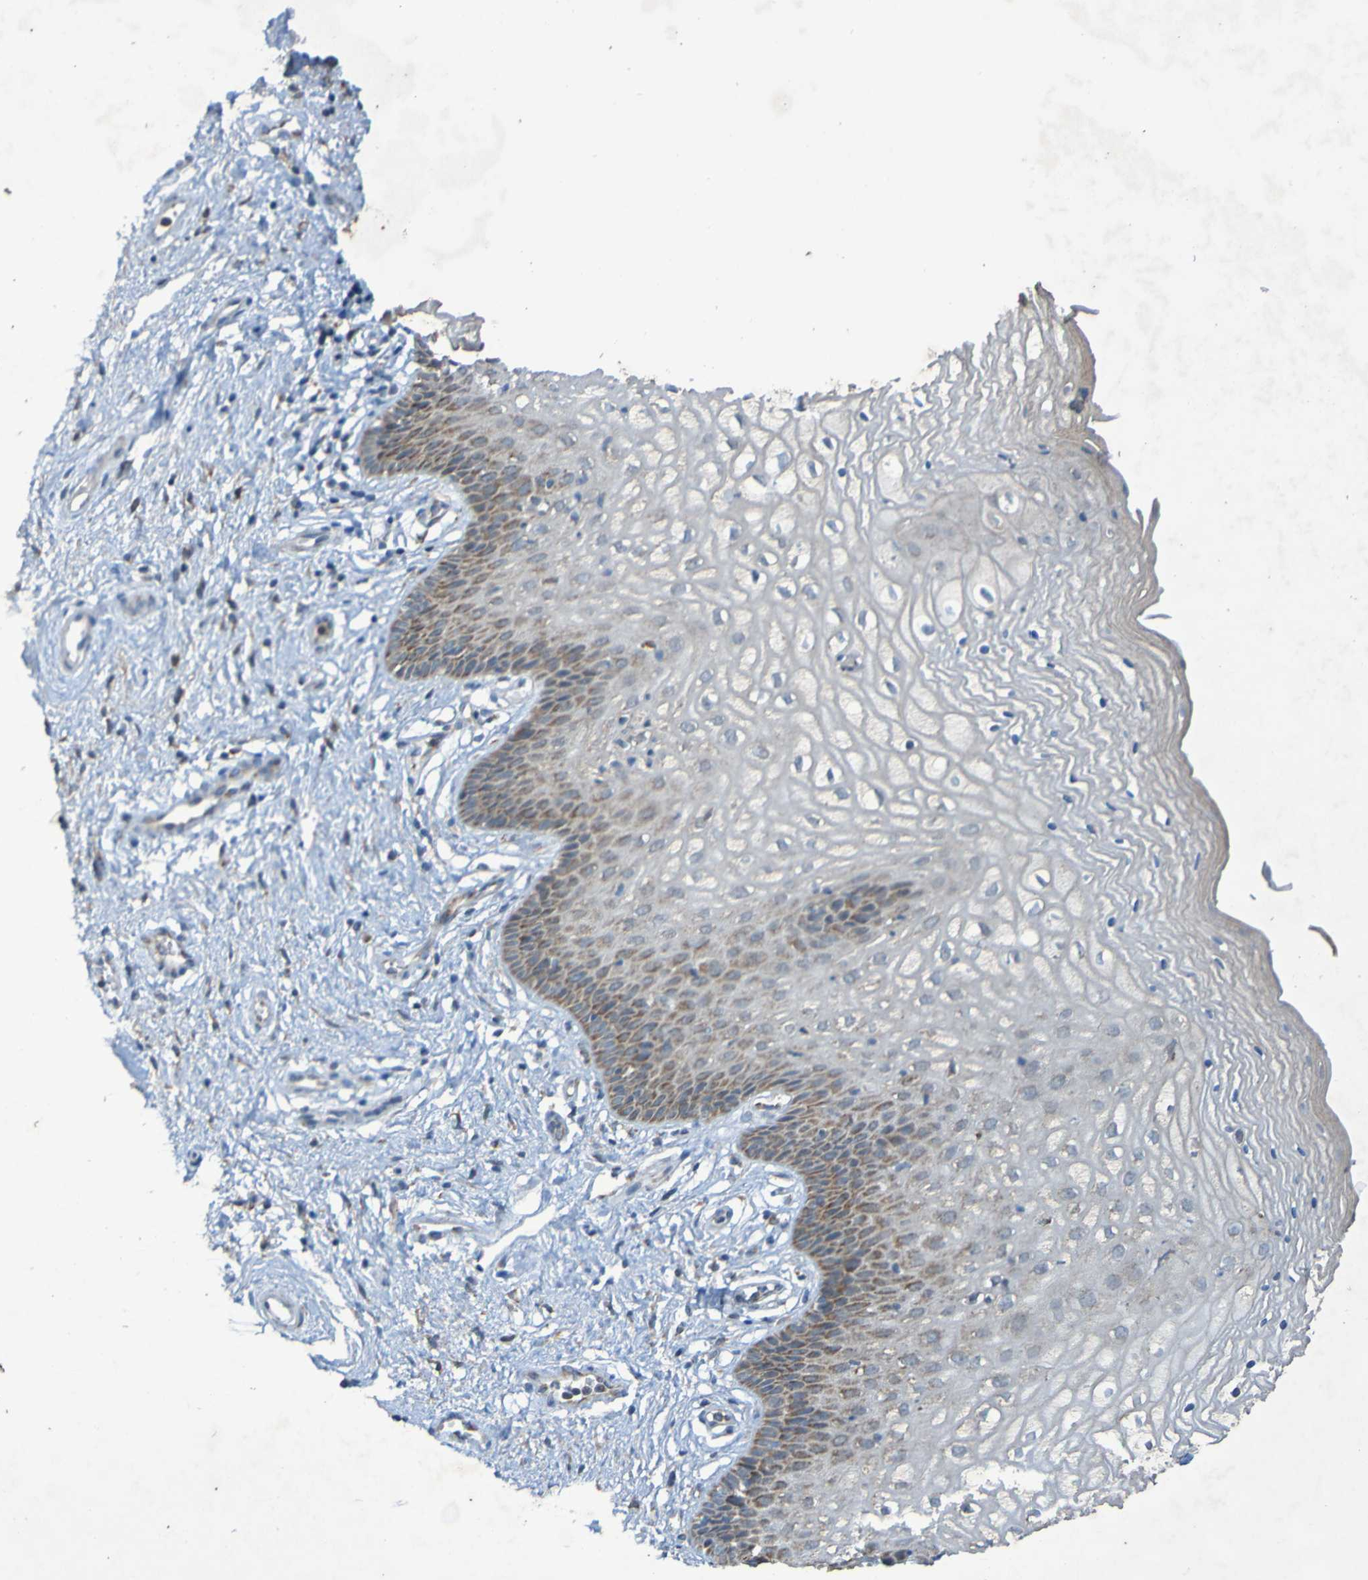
{"staining": {"intensity": "weak", "quantity": ">75%", "location": "cytoplasmic/membranous"}, "tissue": "vagina", "cell_type": "Squamous epithelial cells", "image_type": "normal", "snomed": [{"axis": "morphology", "description": "Normal tissue, NOS"}, {"axis": "topography", "description": "Vagina"}], "caption": "Vagina stained with DAB immunohistochemistry (IHC) demonstrates low levels of weak cytoplasmic/membranous staining in about >75% of squamous epithelial cells.", "gene": "CCDC51", "patient": {"sex": "female", "age": 34}}